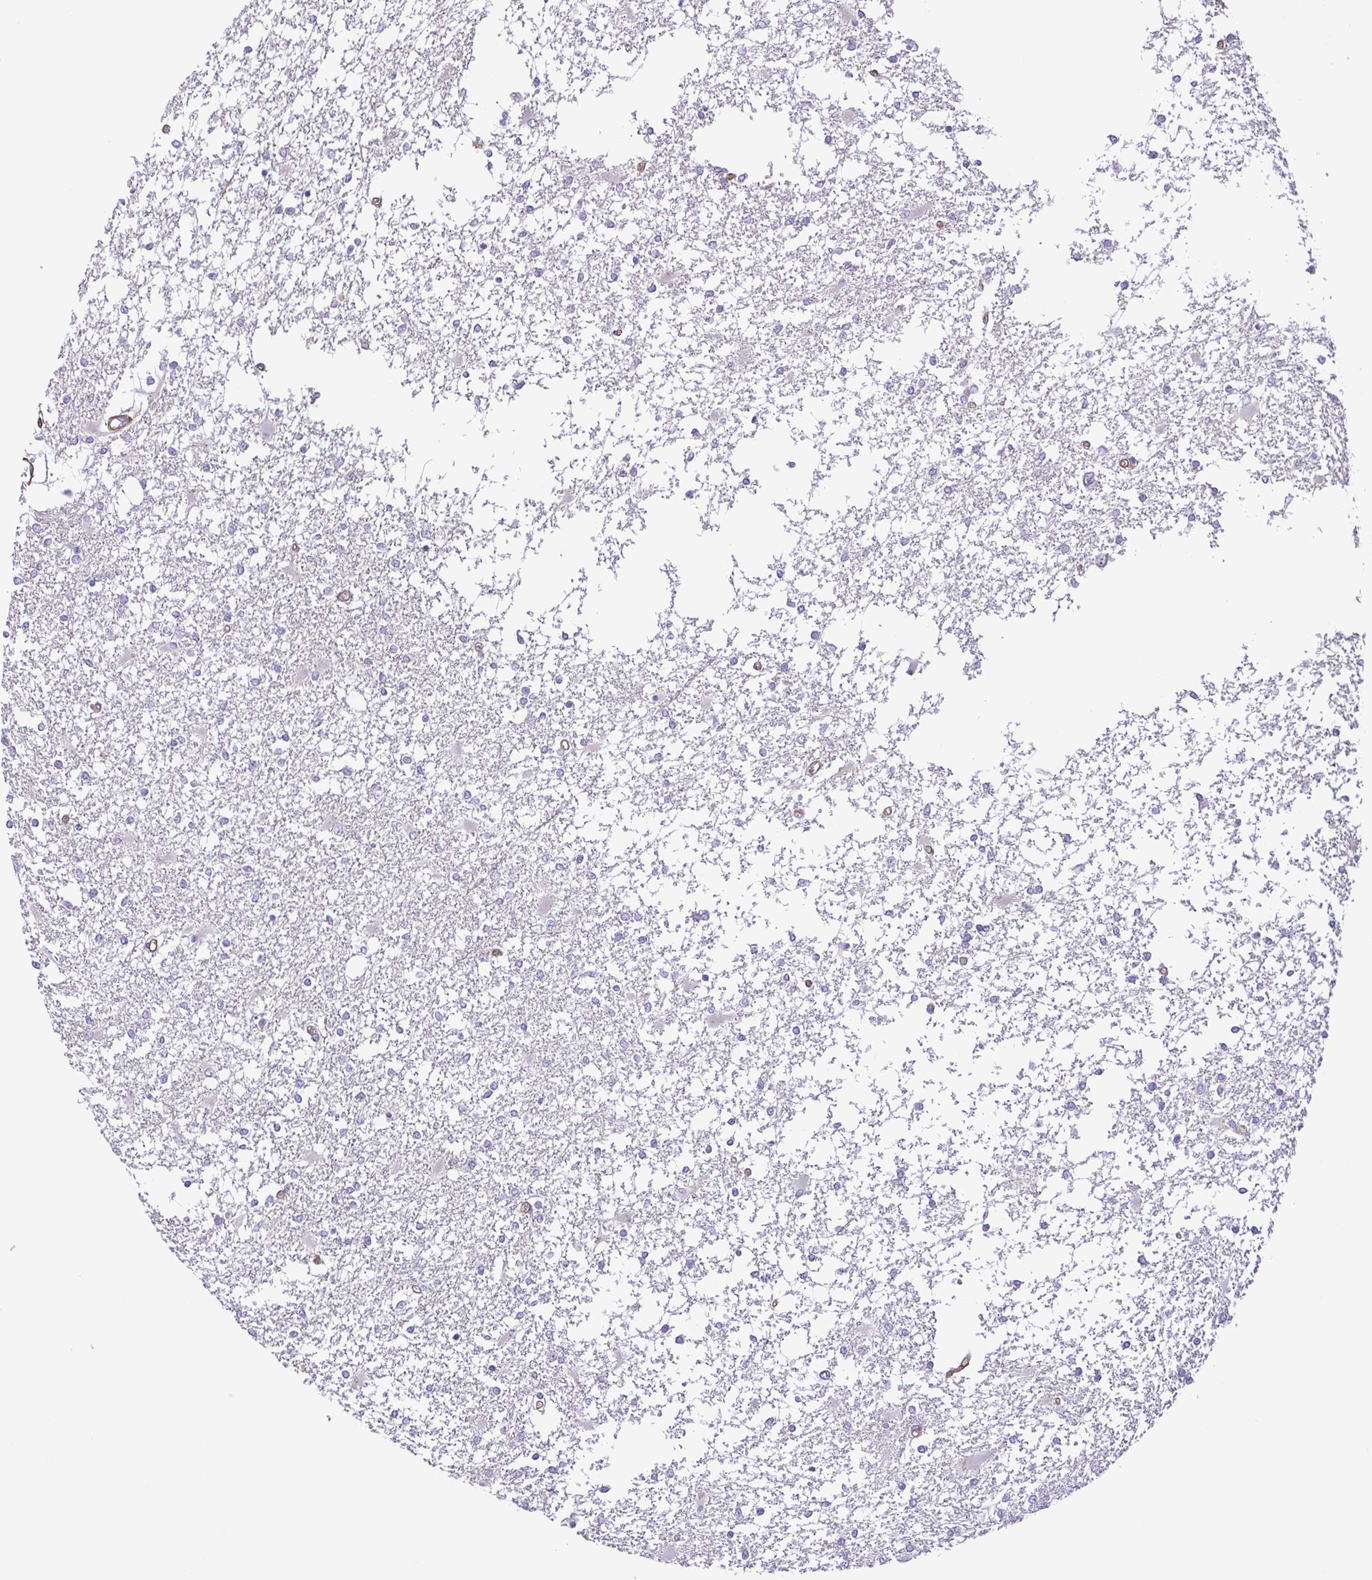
{"staining": {"intensity": "negative", "quantity": "none", "location": "none"}, "tissue": "glioma", "cell_type": "Tumor cells", "image_type": "cancer", "snomed": [{"axis": "morphology", "description": "Glioma, malignant, High grade"}, {"axis": "topography", "description": "Cerebral cortex"}], "caption": "This is an IHC histopathology image of malignant high-grade glioma. There is no staining in tumor cells.", "gene": "FLT1", "patient": {"sex": "male", "age": 79}}